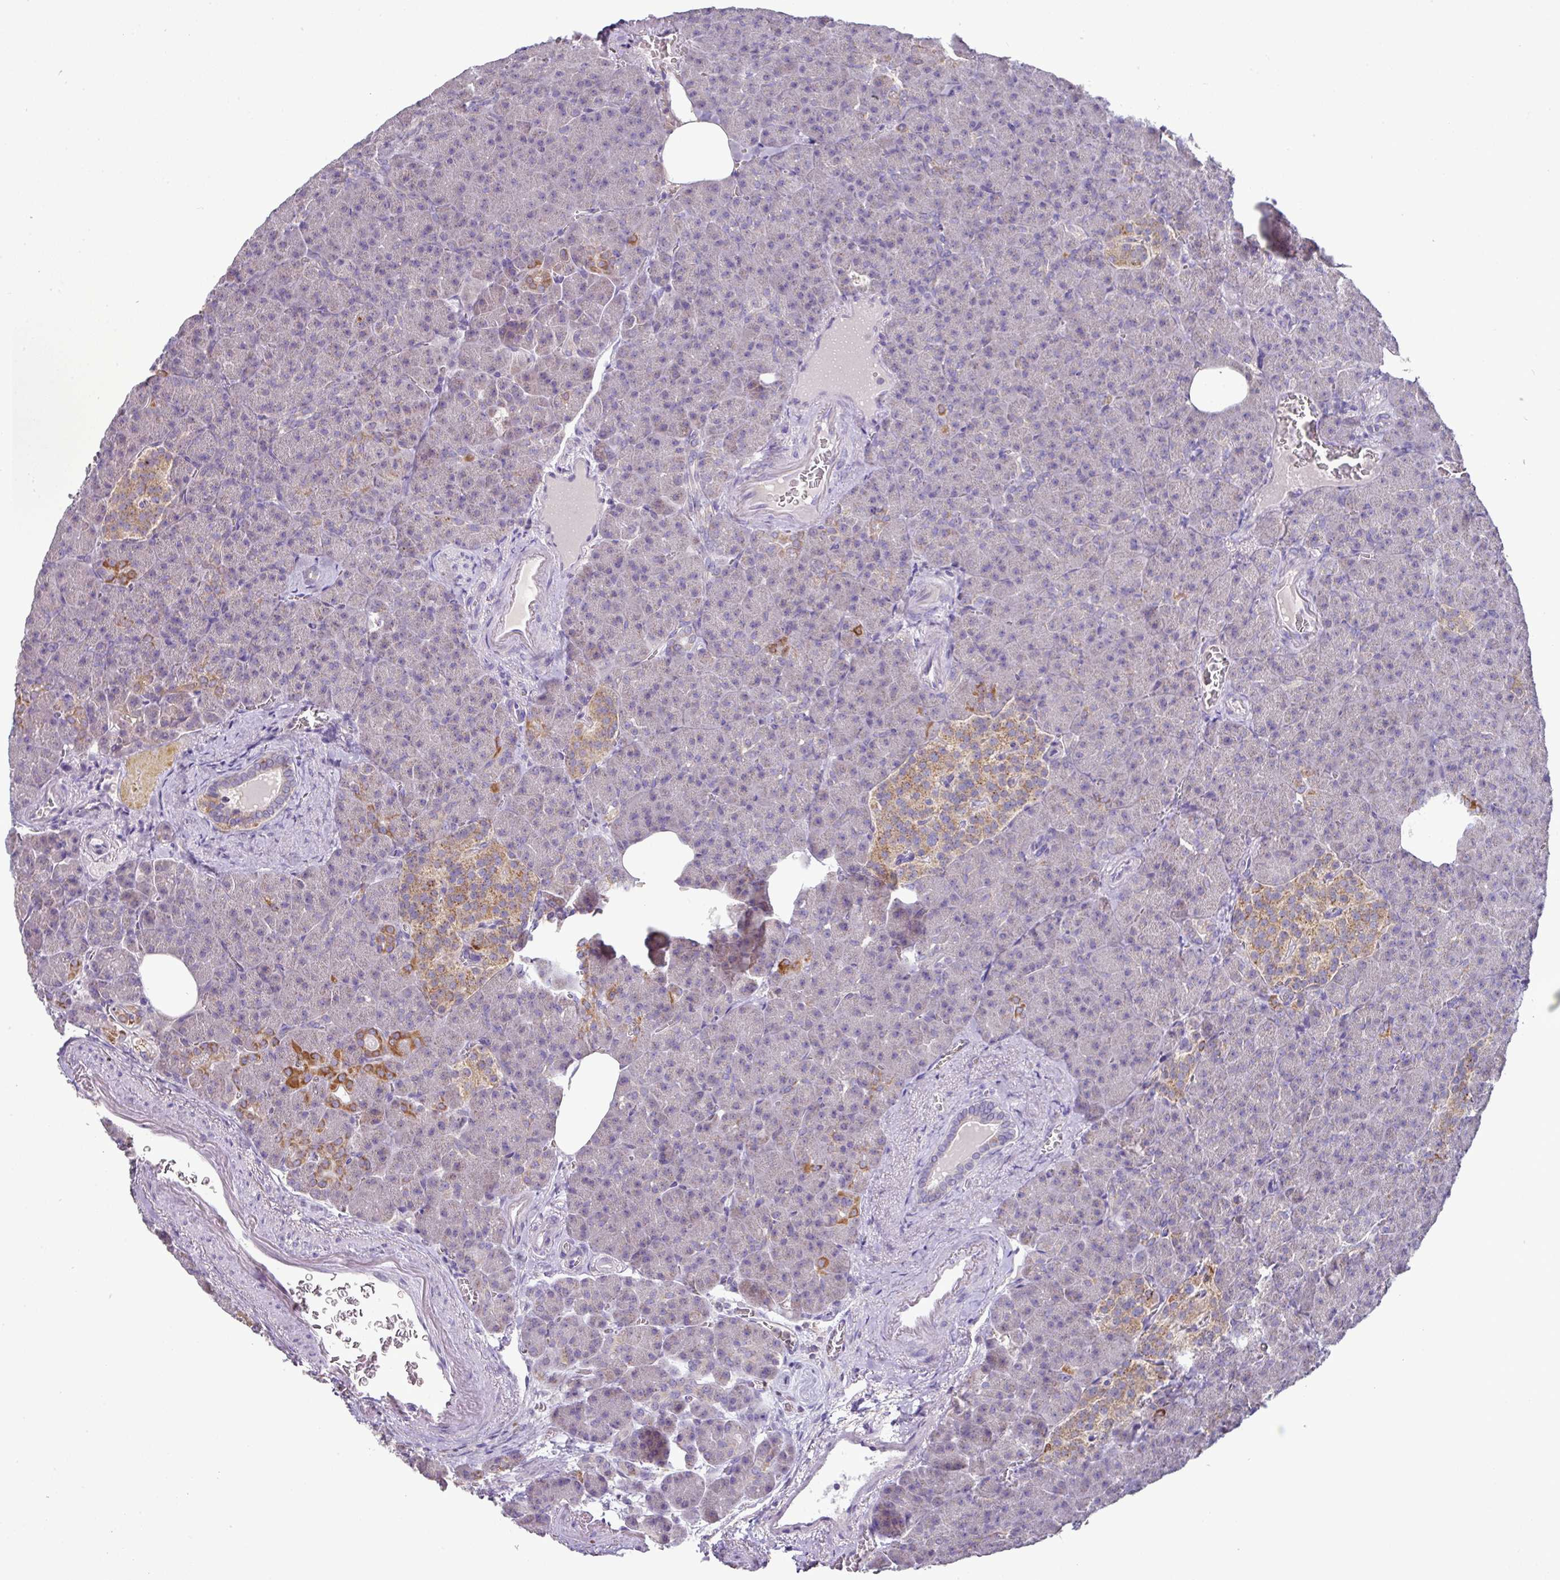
{"staining": {"intensity": "moderate", "quantity": "<25%", "location": "cytoplasmic/membranous"}, "tissue": "pancreas", "cell_type": "Exocrine glandular cells", "image_type": "normal", "snomed": [{"axis": "morphology", "description": "Normal tissue, NOS"}, {"axis": "topography", "description": "Pancreas"}], "caption": "A histopathology image showing moderate cytoplasmic/membranous positivity in approximately <25% of exocrine glandular cells in normal pancreas, as visualized by brown immunohistochemical staining.", "gene": "TRAPPC1", "patient": {"sex": "female", "age": 74}}